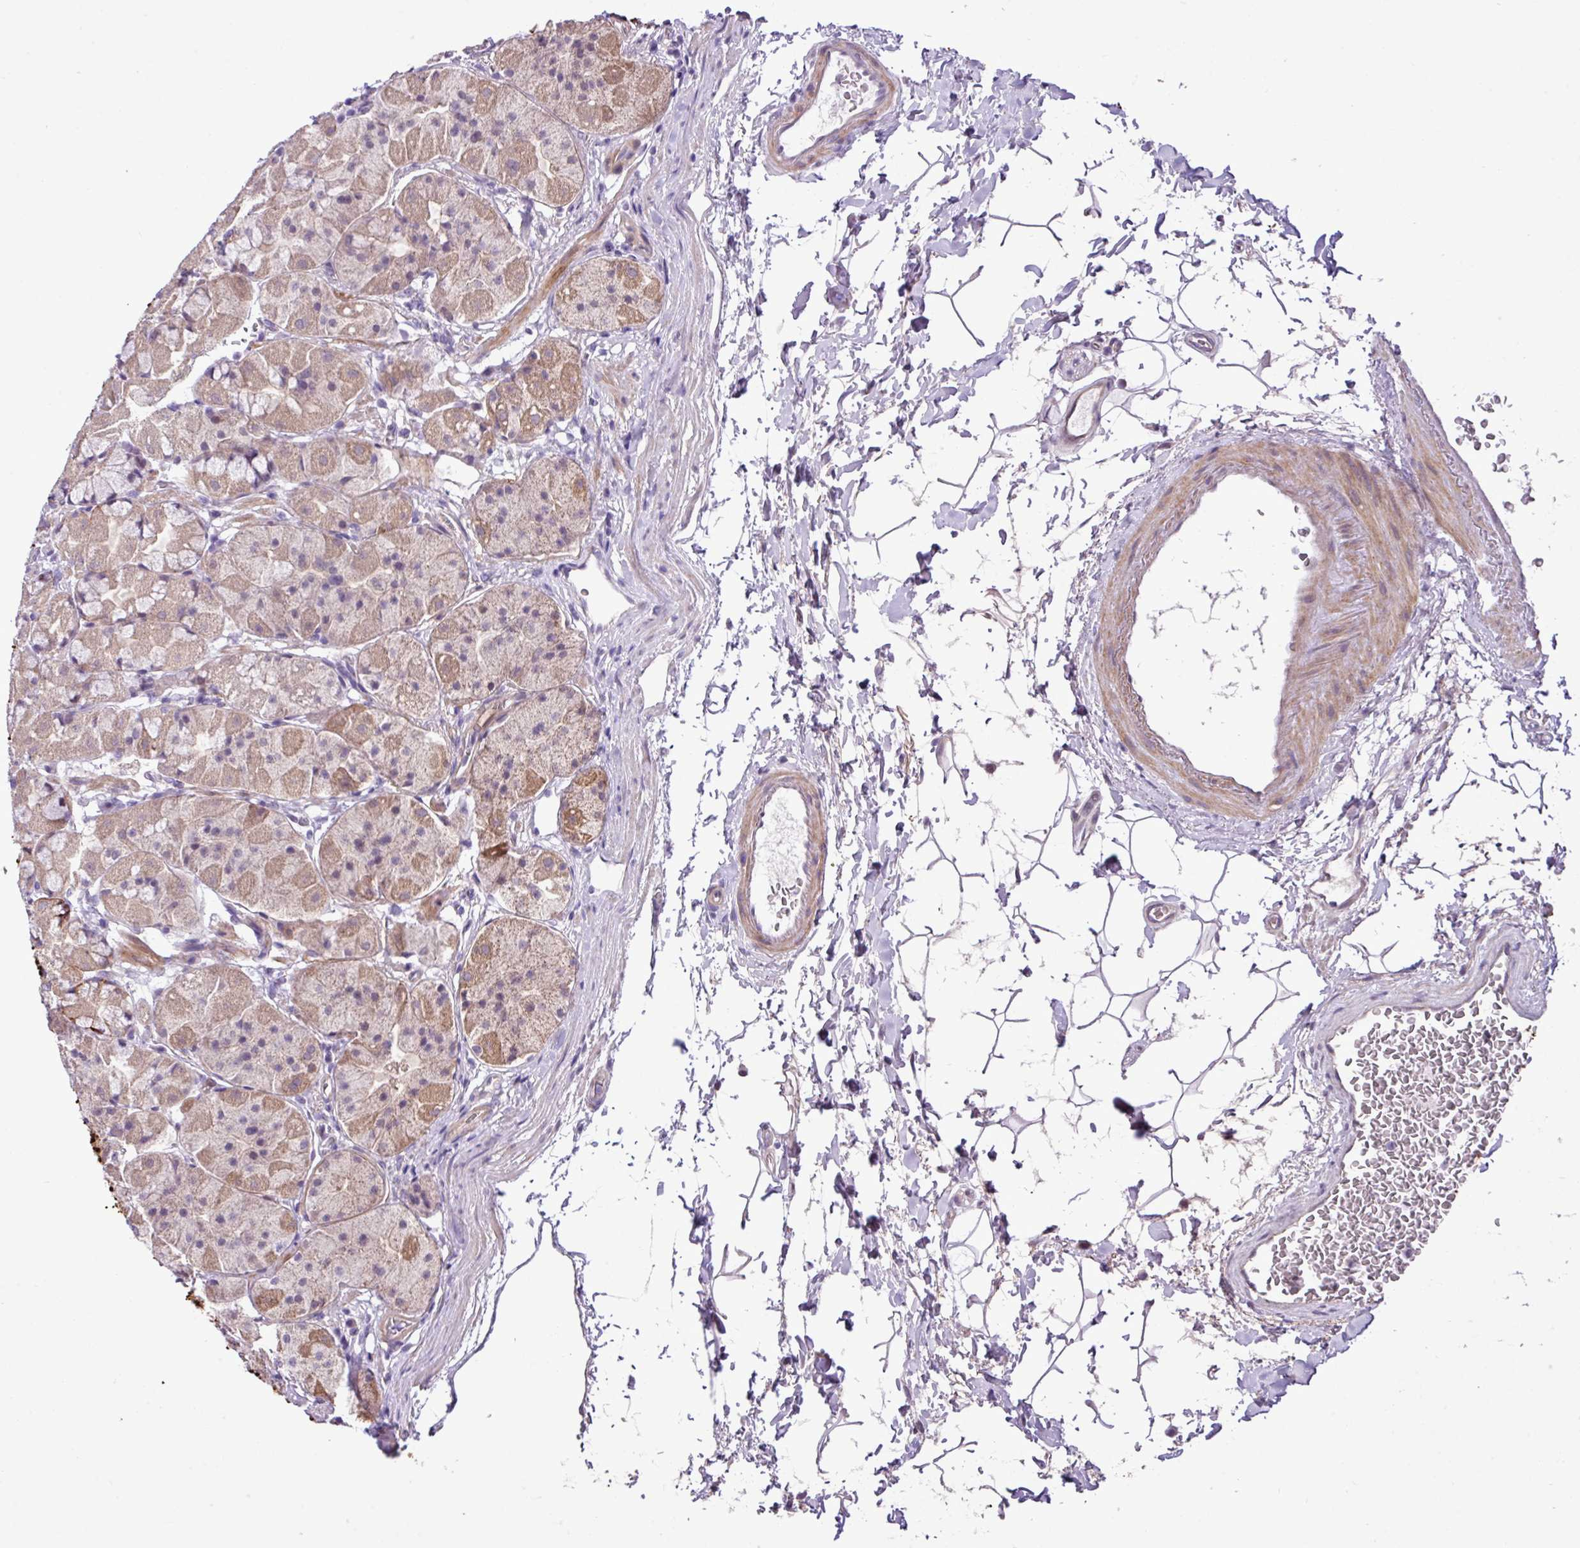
{"staining": {"intensity": "strong", "quantity": "<25%", "location": "cytoplasmic/membranous"}, "tissue": "stomach", "cell_type": "Glandular cells", "image_type": "normal", "snomed": [{"axis": "morphology", "description": "Normal tissue, NOS"}, {"axis": "topography", "description": "Stomach"}], "caption": "Immunohistochemistry (IHC) (DAB (3,3'-diaminobenzidine)) staining of benign stomach reveals strong cytoplasmic/membranous protein staining in about <25% of glandular cells. (brown staining indicates protein expression, while blue staining denotes nuclei).", "gene": "YLPM1", "patient": {"sex": "male", "age": 57}}